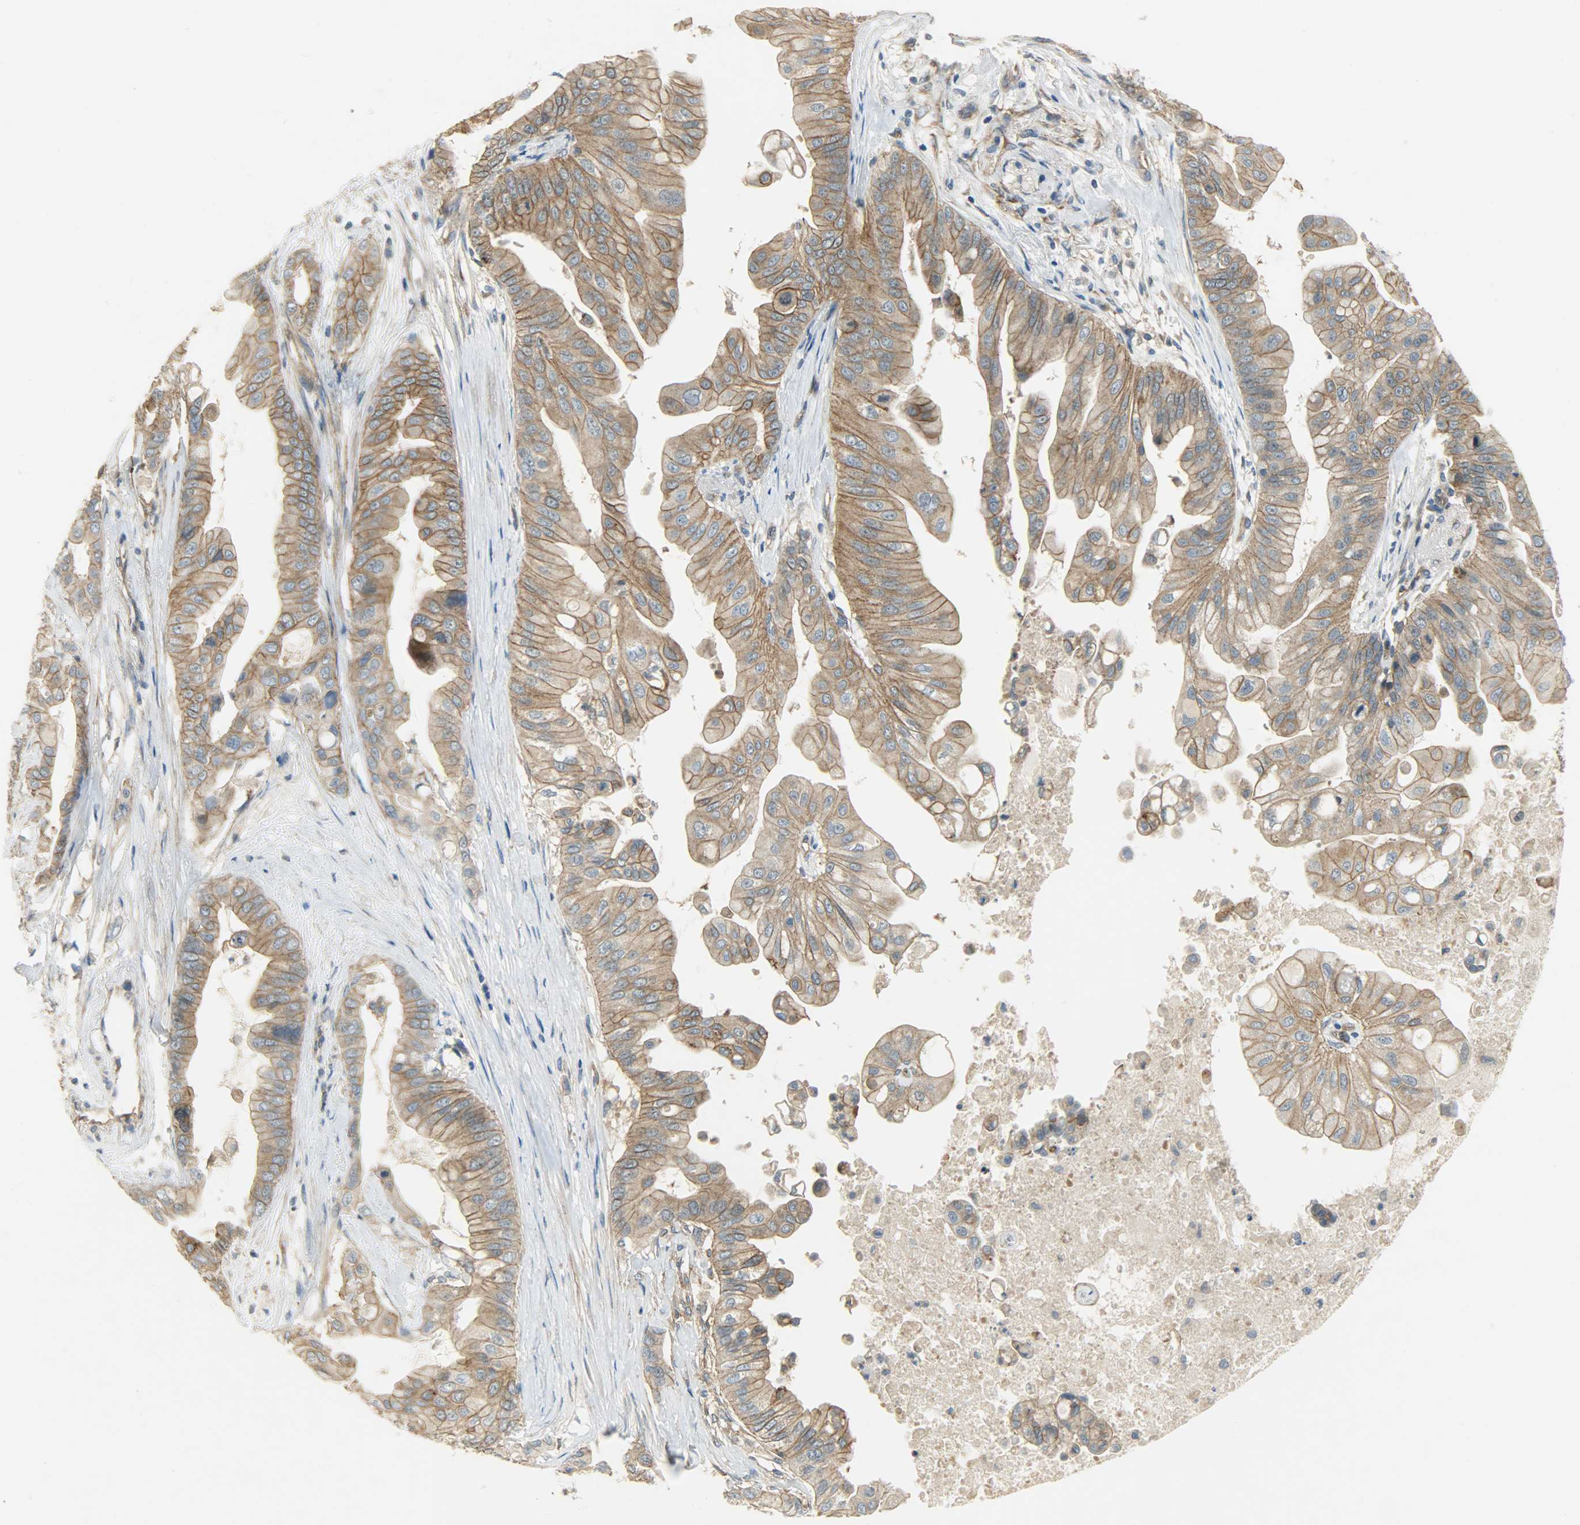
{"staining": {"intensity": "moderate", "quantity": ">75%", "location": "cytoplasmic/membranous"}, "tissue": "pancreatic cancer", "cell_type": "Tumor cells", "image_type": "cancer", "snomed": [{"axis": "morphology", "description": "Adenocarcinoma, NOS"}, {"axis": "topography", "description": "Pancreas"}], "caption": "This micrograph exhibits immunohistochemistry staining of human pancreatic adenocarcinoma, with medium moderate cytoplasmic/membranous staining in approximately >75% of tumor cells.", "gene": "KIAA1217", "patient": {"sex": "female", "age": 75}}